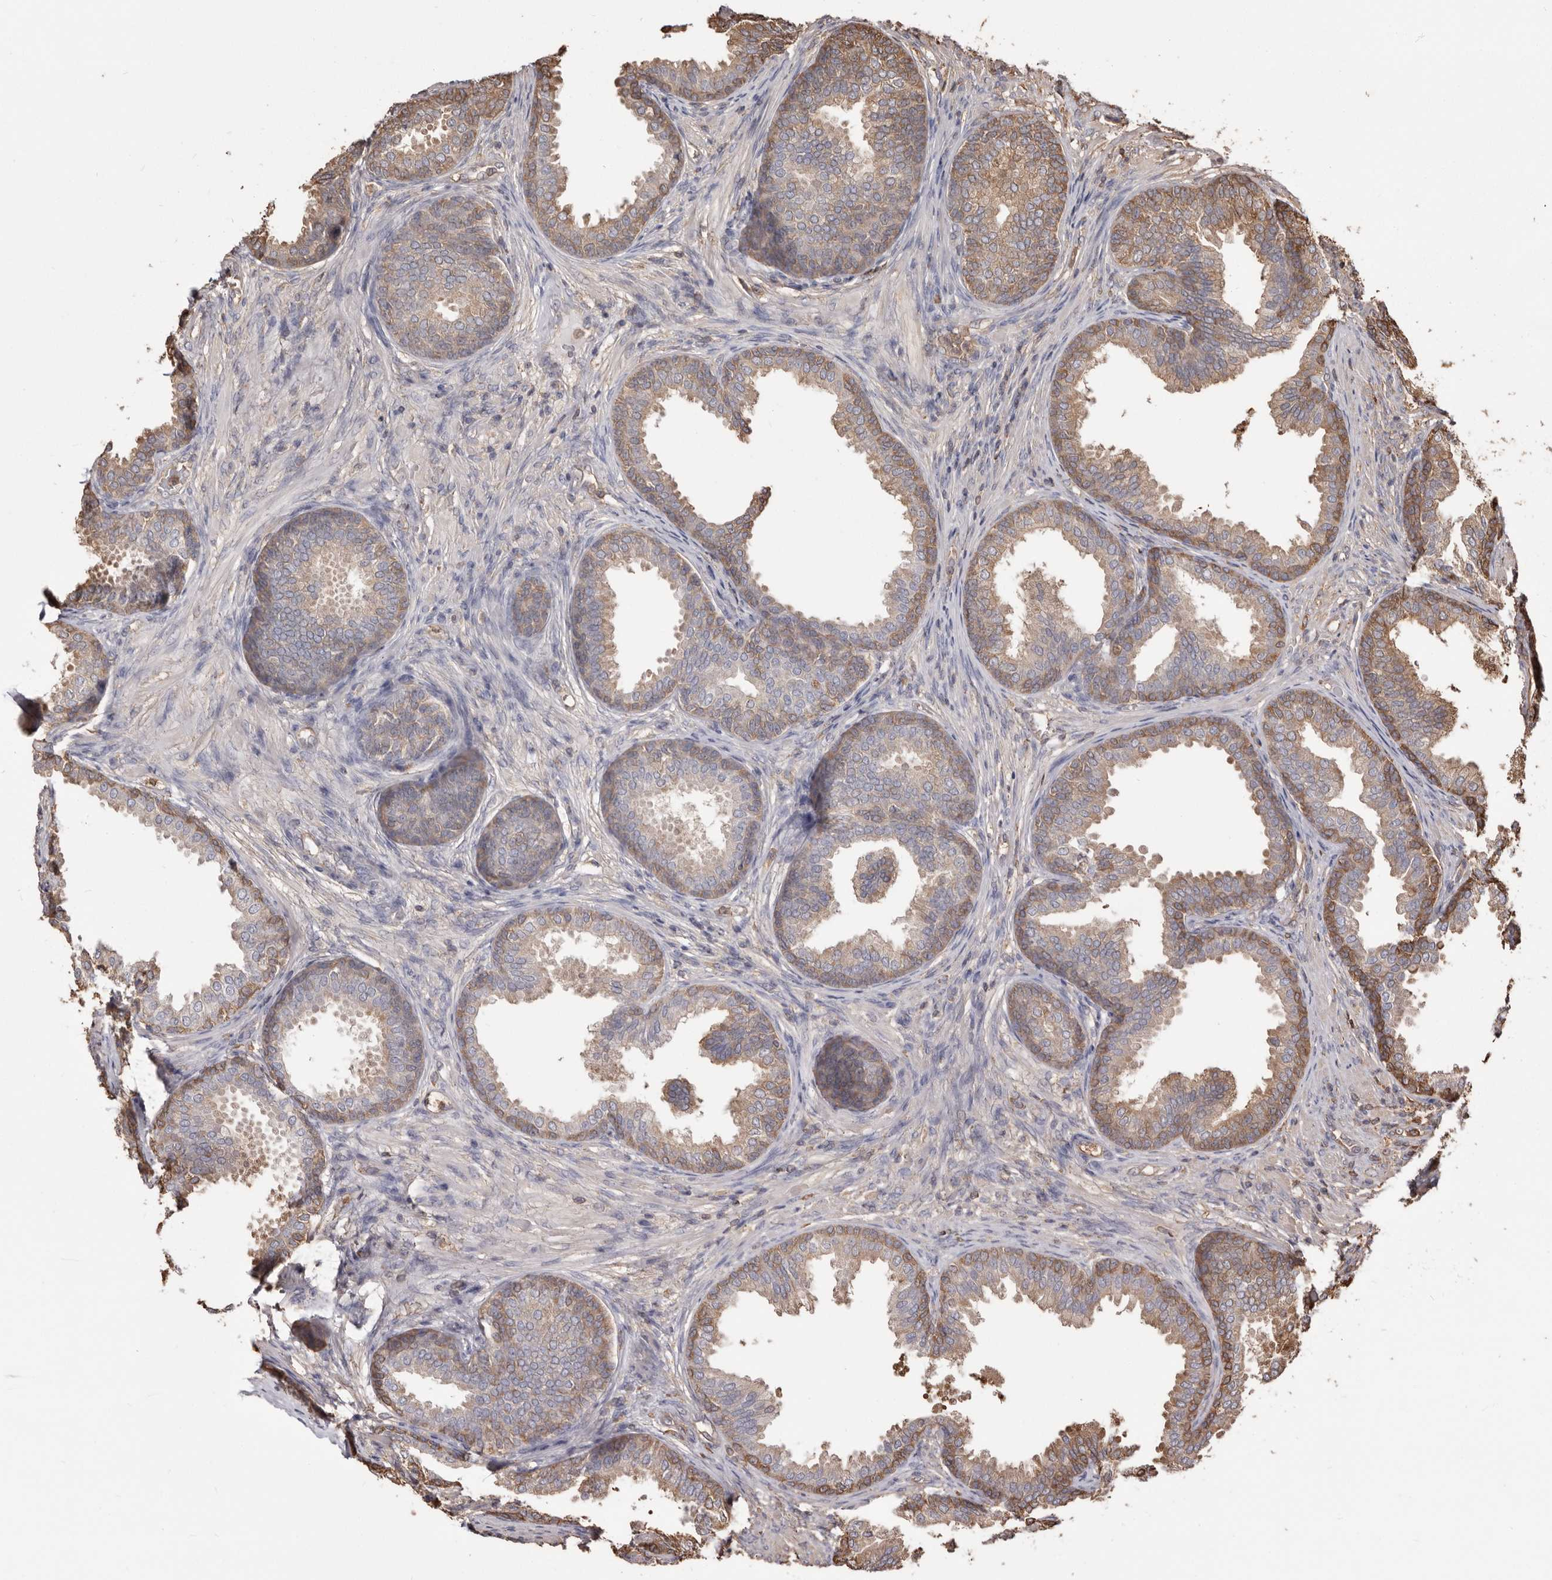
{"staining": {"intensity": "moderate", "quantity": "25%-75%", "location": "cytoplasmic/membranous"}, "tissue": "prostate", "cell_type": "Glandular cells", "image_type": "normal", "snomed": [{"axis": "morphology", "description": "Normal tissue, NOS"}, {"axis": "topography", "description": "Prostate"}], "caption": "Unremarkable prostate exhibits moderate cytoplasmic/membranous expression in approximately 25%-75% of glandular cells.", "gene": "PKM", "patient": {"sex": "male", "age": 76}}